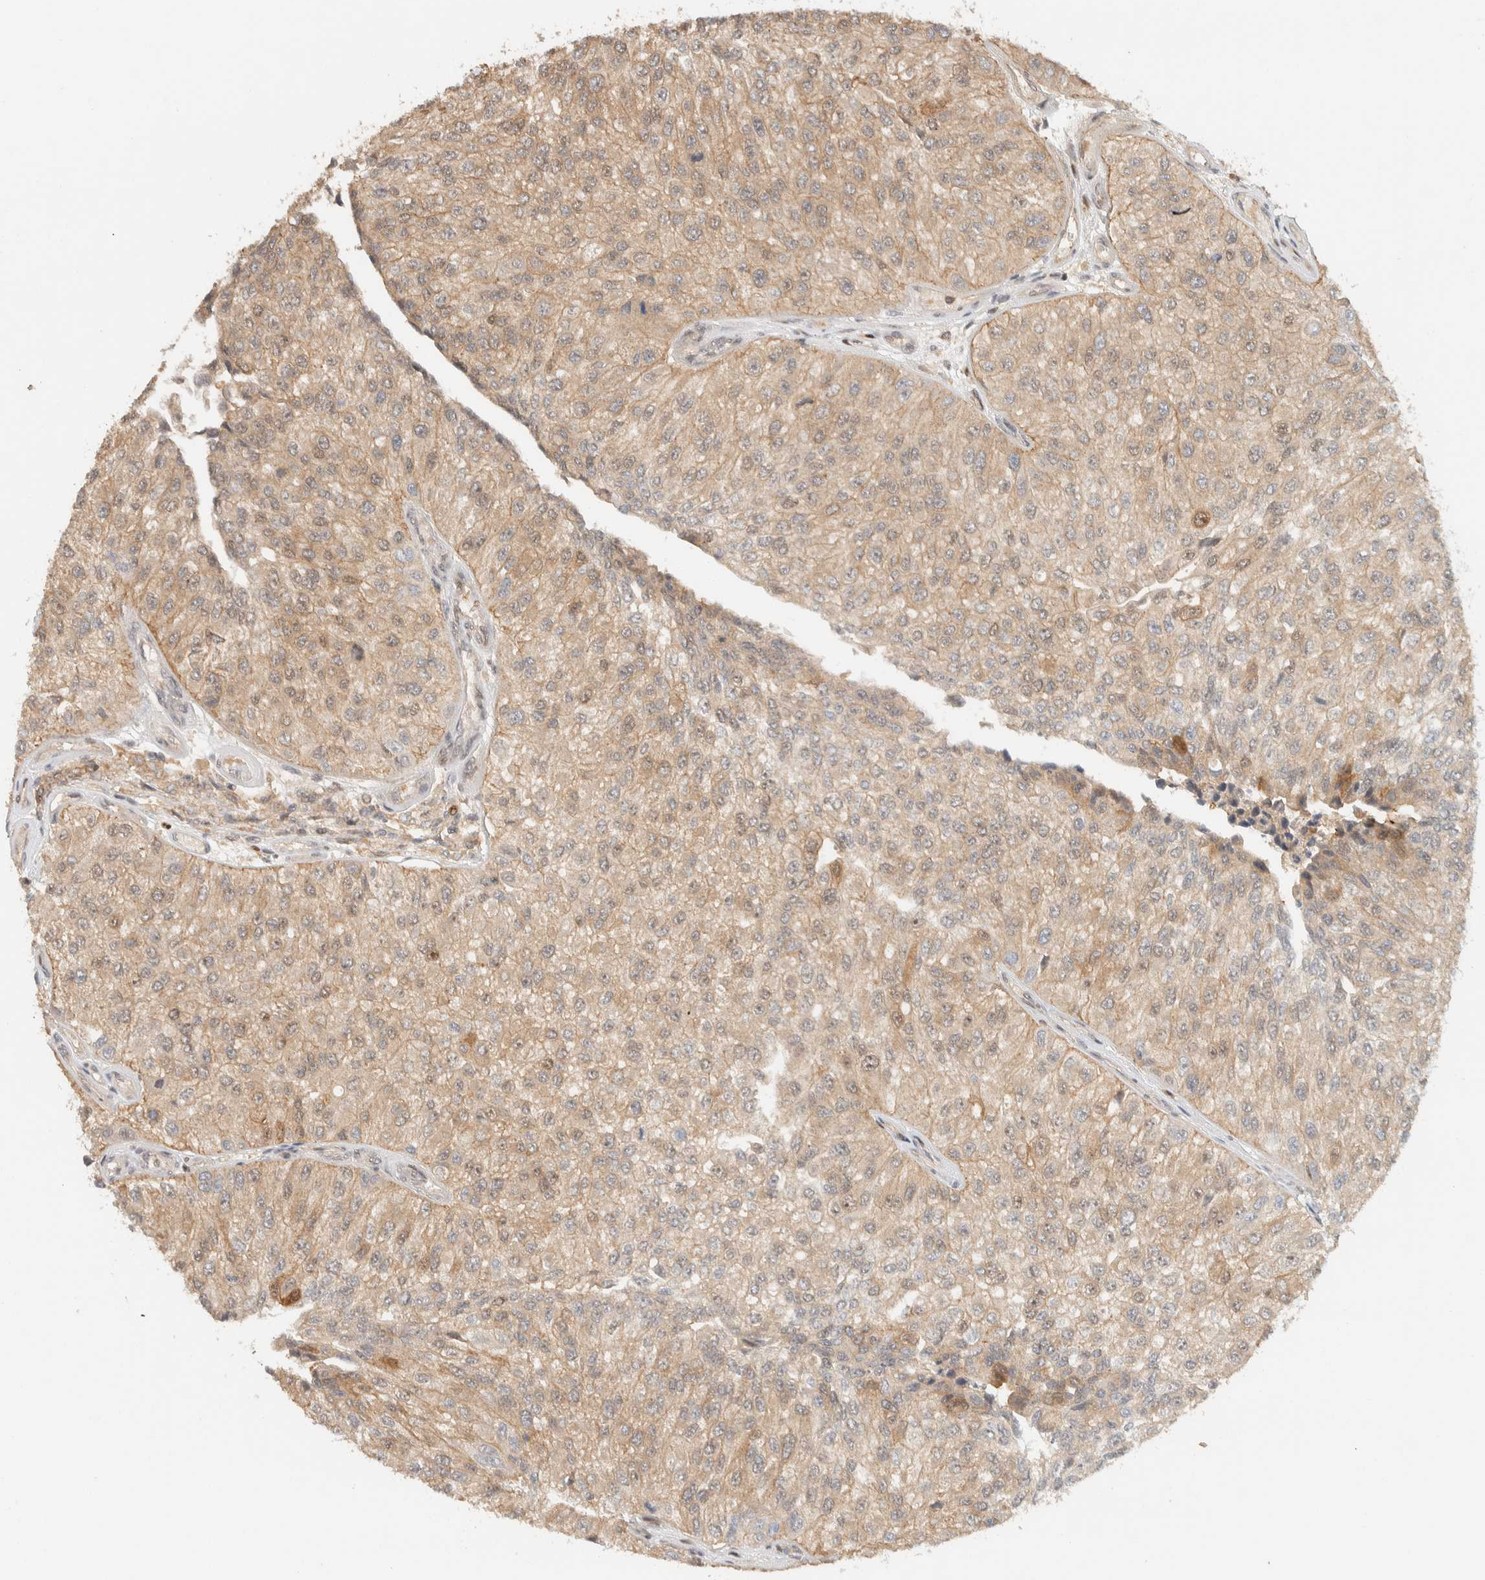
{"staining": {"intensity": "weak", "quantity": ">75%", "location": "cytoplasmic/membranous"}, "tissue": "urothelial cancer", "cell_type": "Tumor cells", "image_type": "cancer", "snomed": [{"axis": "morphology", "description": "Urothelial carcinoma, High grade"}, {"axis": "topography", "description": "Kidney"}, {"axis": "topography", "description": "Urinary bladder"}], "caption": "Immunohistochemical staining of urothelial cancer reveals low levels of weak cytoplasmic/membranous expression in about >75% of tumor cells. The staining was performed using DAB to visualize the protein expression in brown, while the nuclei were stained in blue with hematoxylin (Magnification: 20x).", "gene": "ARFGEF1", "patient": {"sex": "male", "age": 77}}